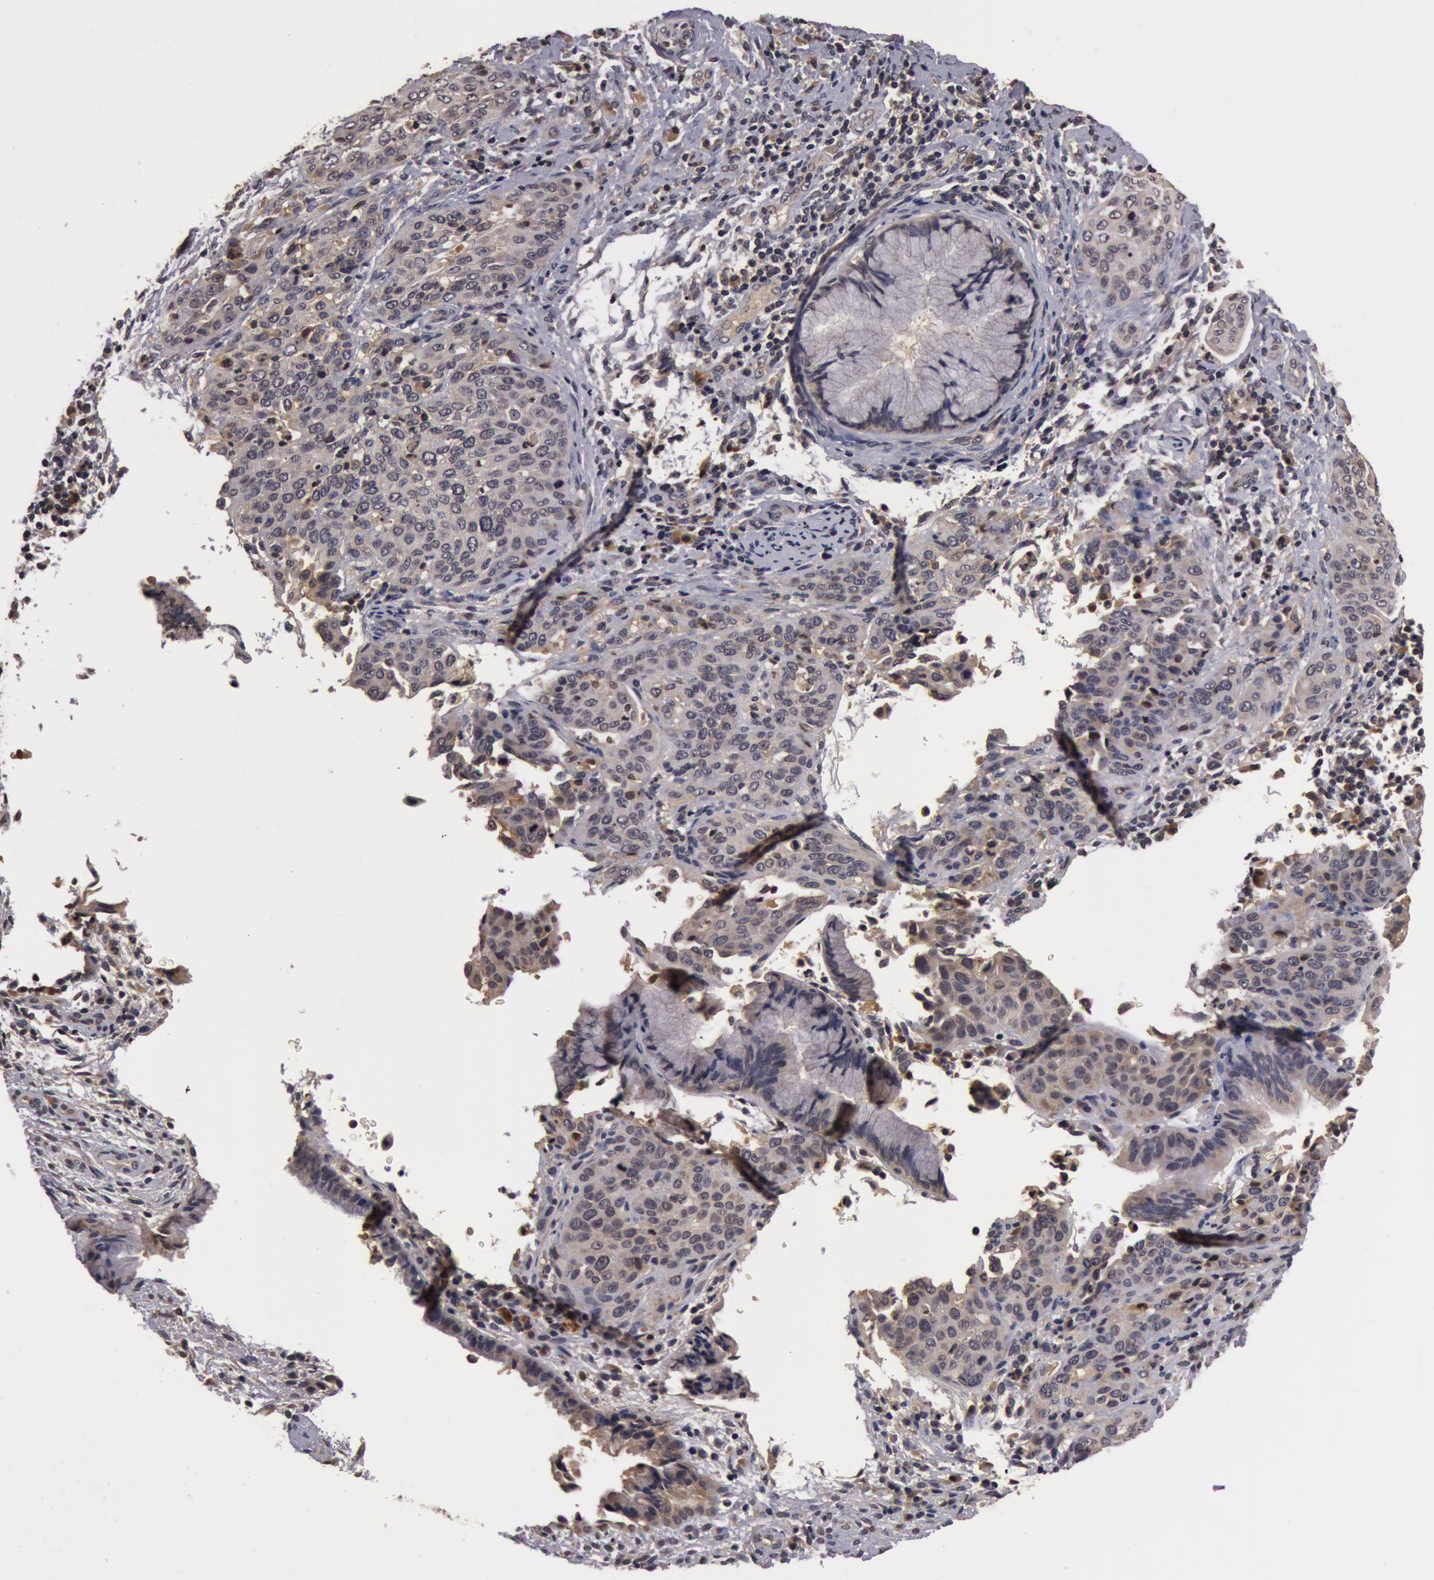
{"staining": {"intensity": "weak", "quantity": ">75%", "location": "cytoplasmic/membranous"}, "tissue": "cervical cancer", "cell_type": "Tumor cells", "image_type": "cancer", "snomed": [{"axis": "morphology", "description": "Squamous cell carcinoma, NOS"}, {"axis": "topography", "description": "Cervix"}], "caption": "The image exhibits immunohistochemical staining of cervical cancer (squamous cell carcinoma). There is weak cytoplasmic/membranous expression is appreciated in approximately >75% of tumor cells.", "gene": "BCHE", "patient": {"sex": "female", "age": 41}}